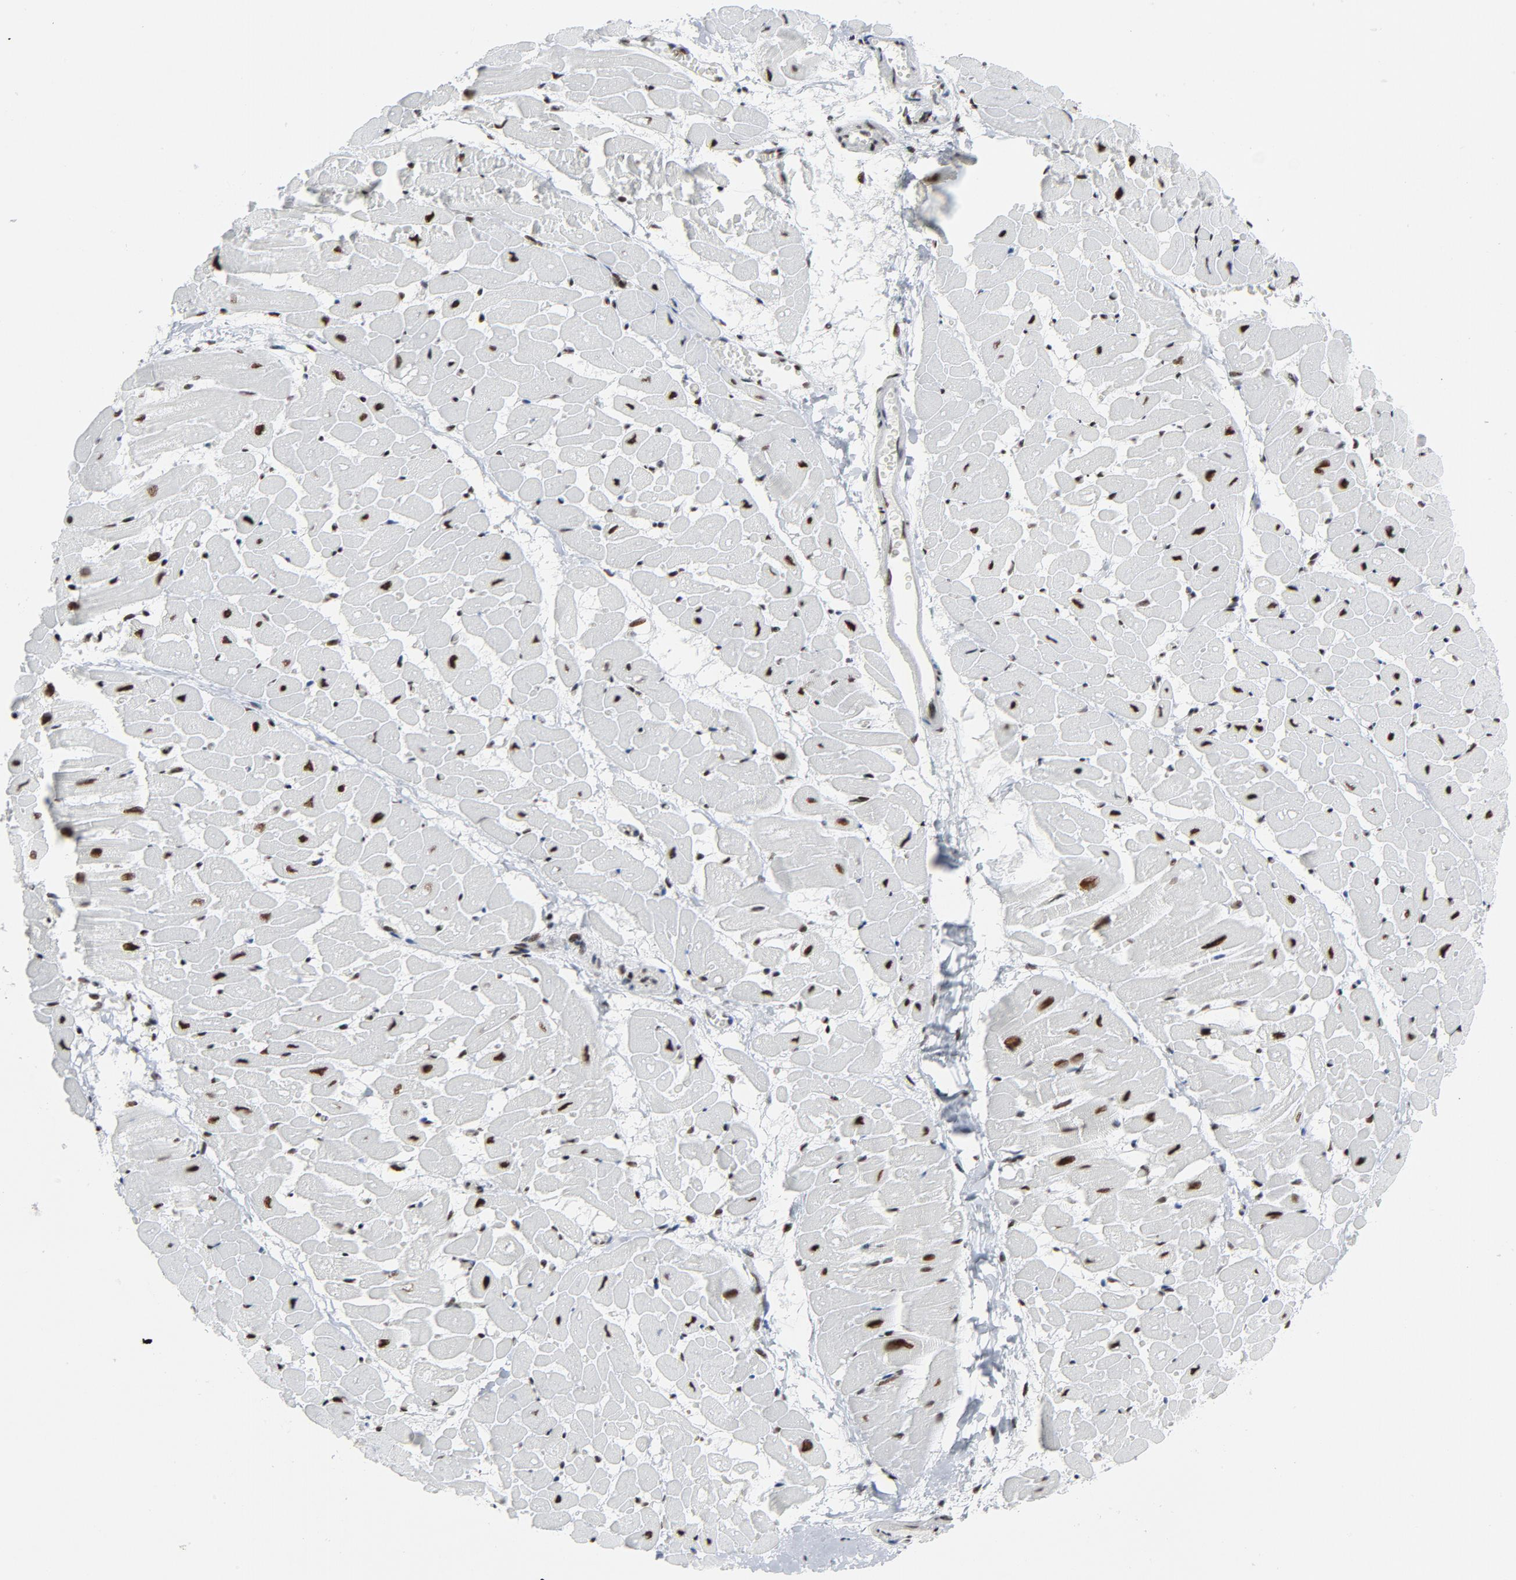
{"staining": {"intensity": "strong", "quantity": ">75%", "location": "nuclear"}, "tissue": "heart muscle", "cell_type": "Cardiomyocytes", "image_type": "normal", "snomed": [{"axis": "morphology", "description": "Normal tissue, NOS"}, {"axis": "topography", "description": "Heart"}], "caption": "DAB (3,3'-diaminobenzidine) immunohistochemical staining of unremarkable human heart muscle exhibits strong nuclear protein positivity in approximately >75% of cardiomyocytes. (Stains: DAB in brown, nuclei in blue, Microscopy: brightfield microscopy at high magnification).", "gene": "HSF1", "patient": {"sex": "male", "age": 45}}